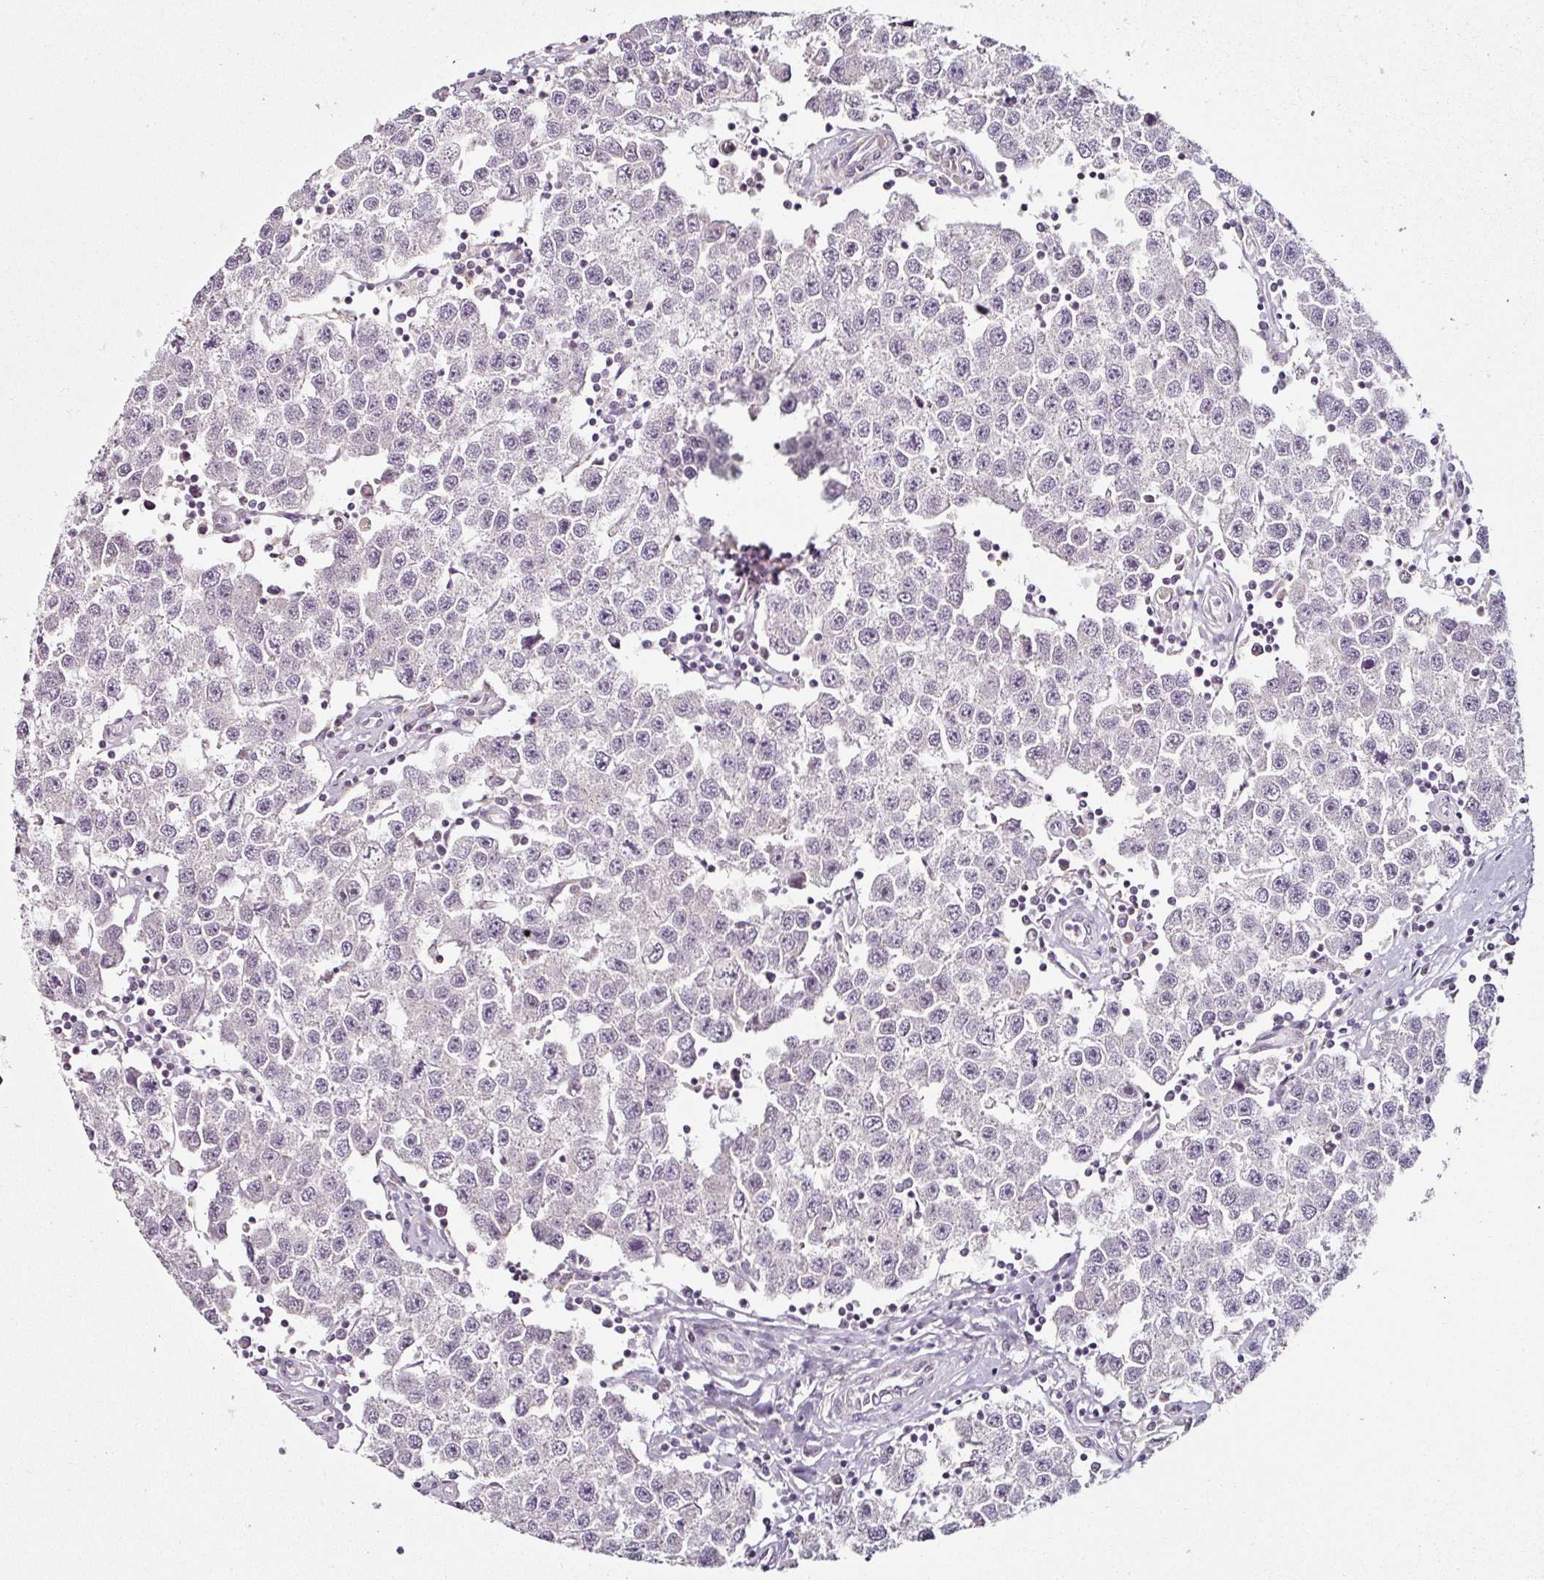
{"staining": {"intensity": "negative", "quantity": "none", "location": "none"}, "tissue": "testis cancer", "cell_type": "Tumor cells", "image_type": "cancer", "snomed": [{"axis": "morphology", "description": "Seminoma, NOS"}, {"axis": "topography", "description": "Testis"}], "caption": "Testis cancer was stained to show a protein in brown. There is no significant expression in tumor cells.", "gene": "CAP2", "patient": {"sex": "male", "age": 34}}